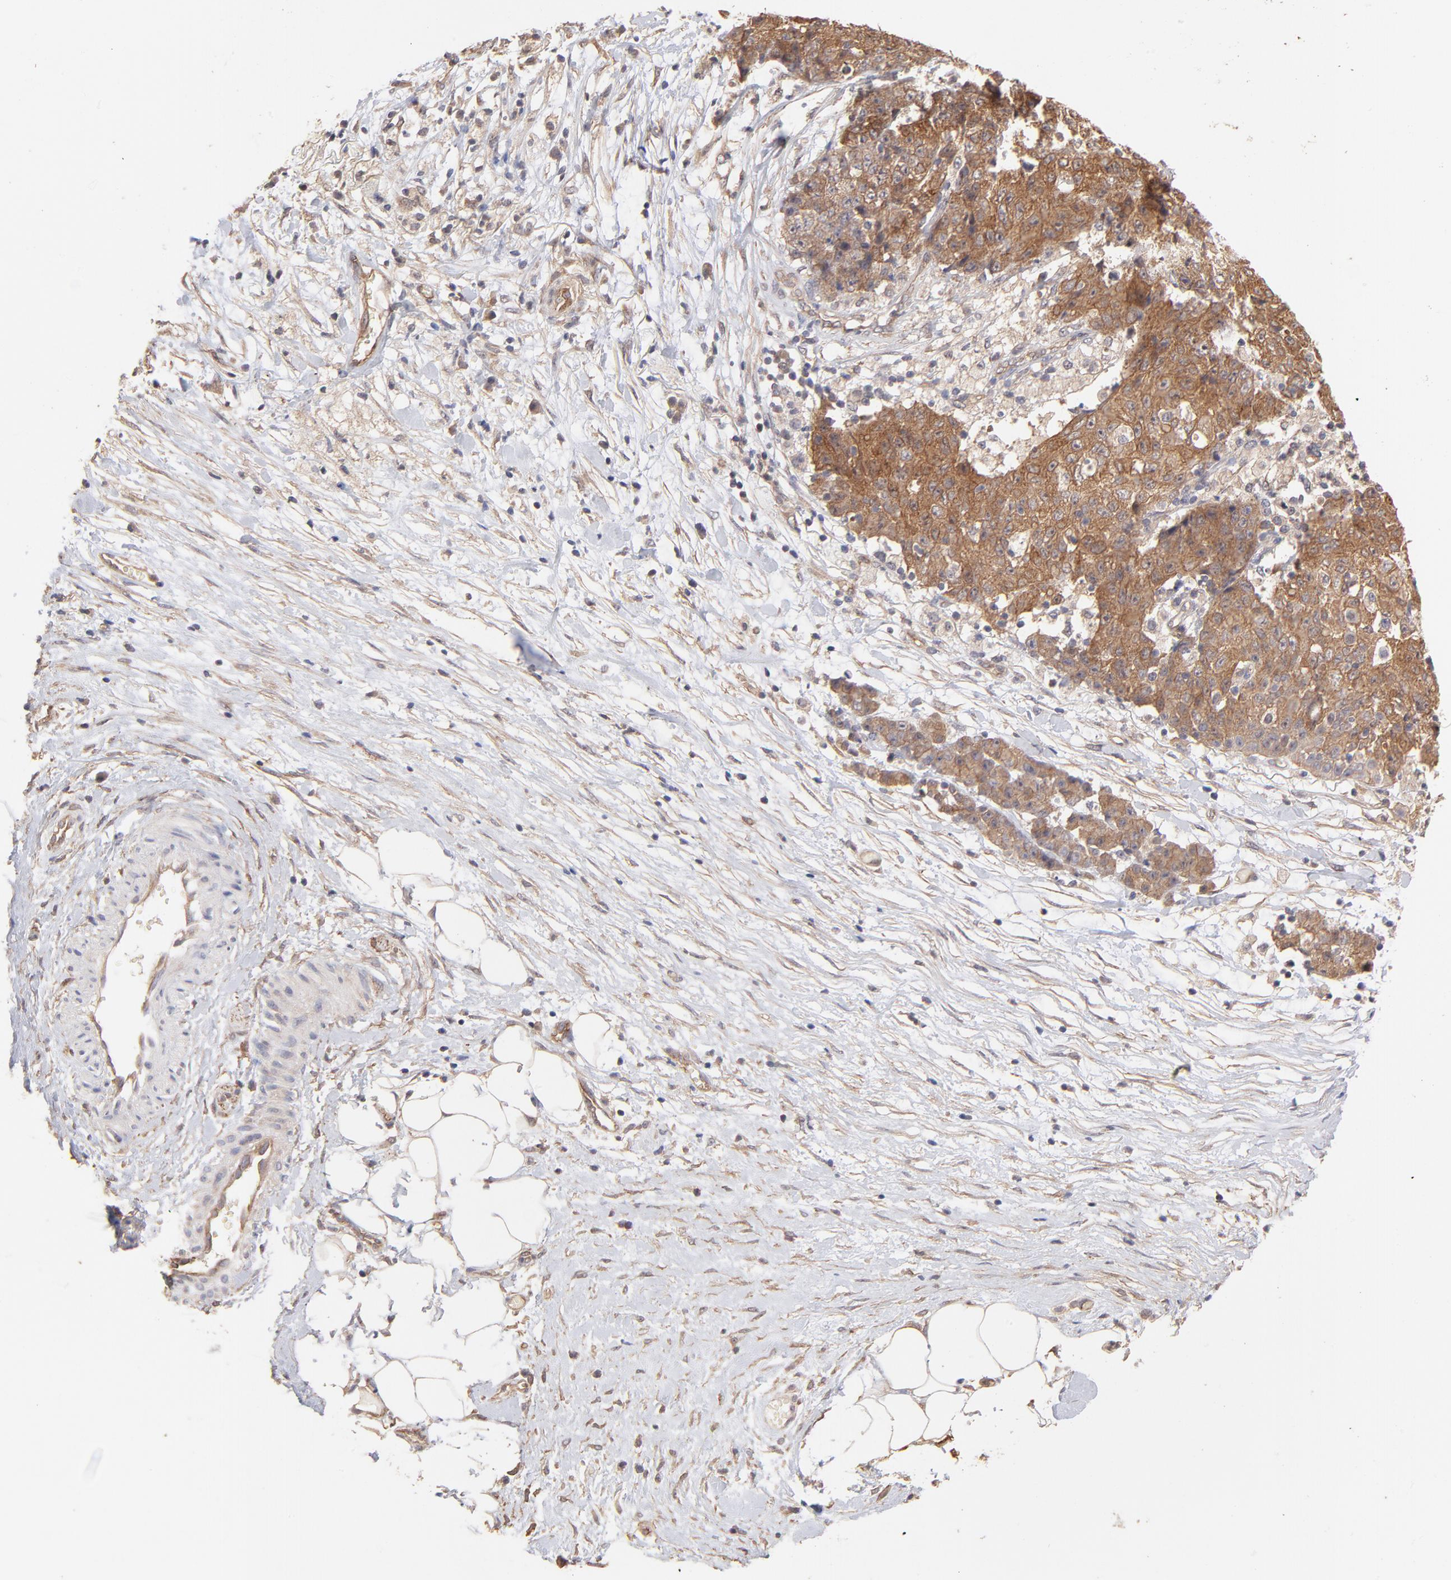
{"staining": {"intensity": "moderate", "quantity": ">75%", "location": "cytoplasmic/membranous"}, "tissue": "ovarian cancer", "cell_type": "Tumor cells", "image_type": "cancer", "snomed": [{"axis": "morphology", "description": "Carcinoma, endometroid"}, {"axis": "topography", "description": "Ovary"}], "caption": "Immunohistochemical staining of ovarian cancer (endometroid carcinoma) exhibits moderate cytoplasmic/membranous protein positivity in approximately >75% of tumor cells. The protein of interest is shown in brown color, while the nuclei are stained blue.", "gene": "STAP2", "patient": {"sex": "female", "age": 42}}